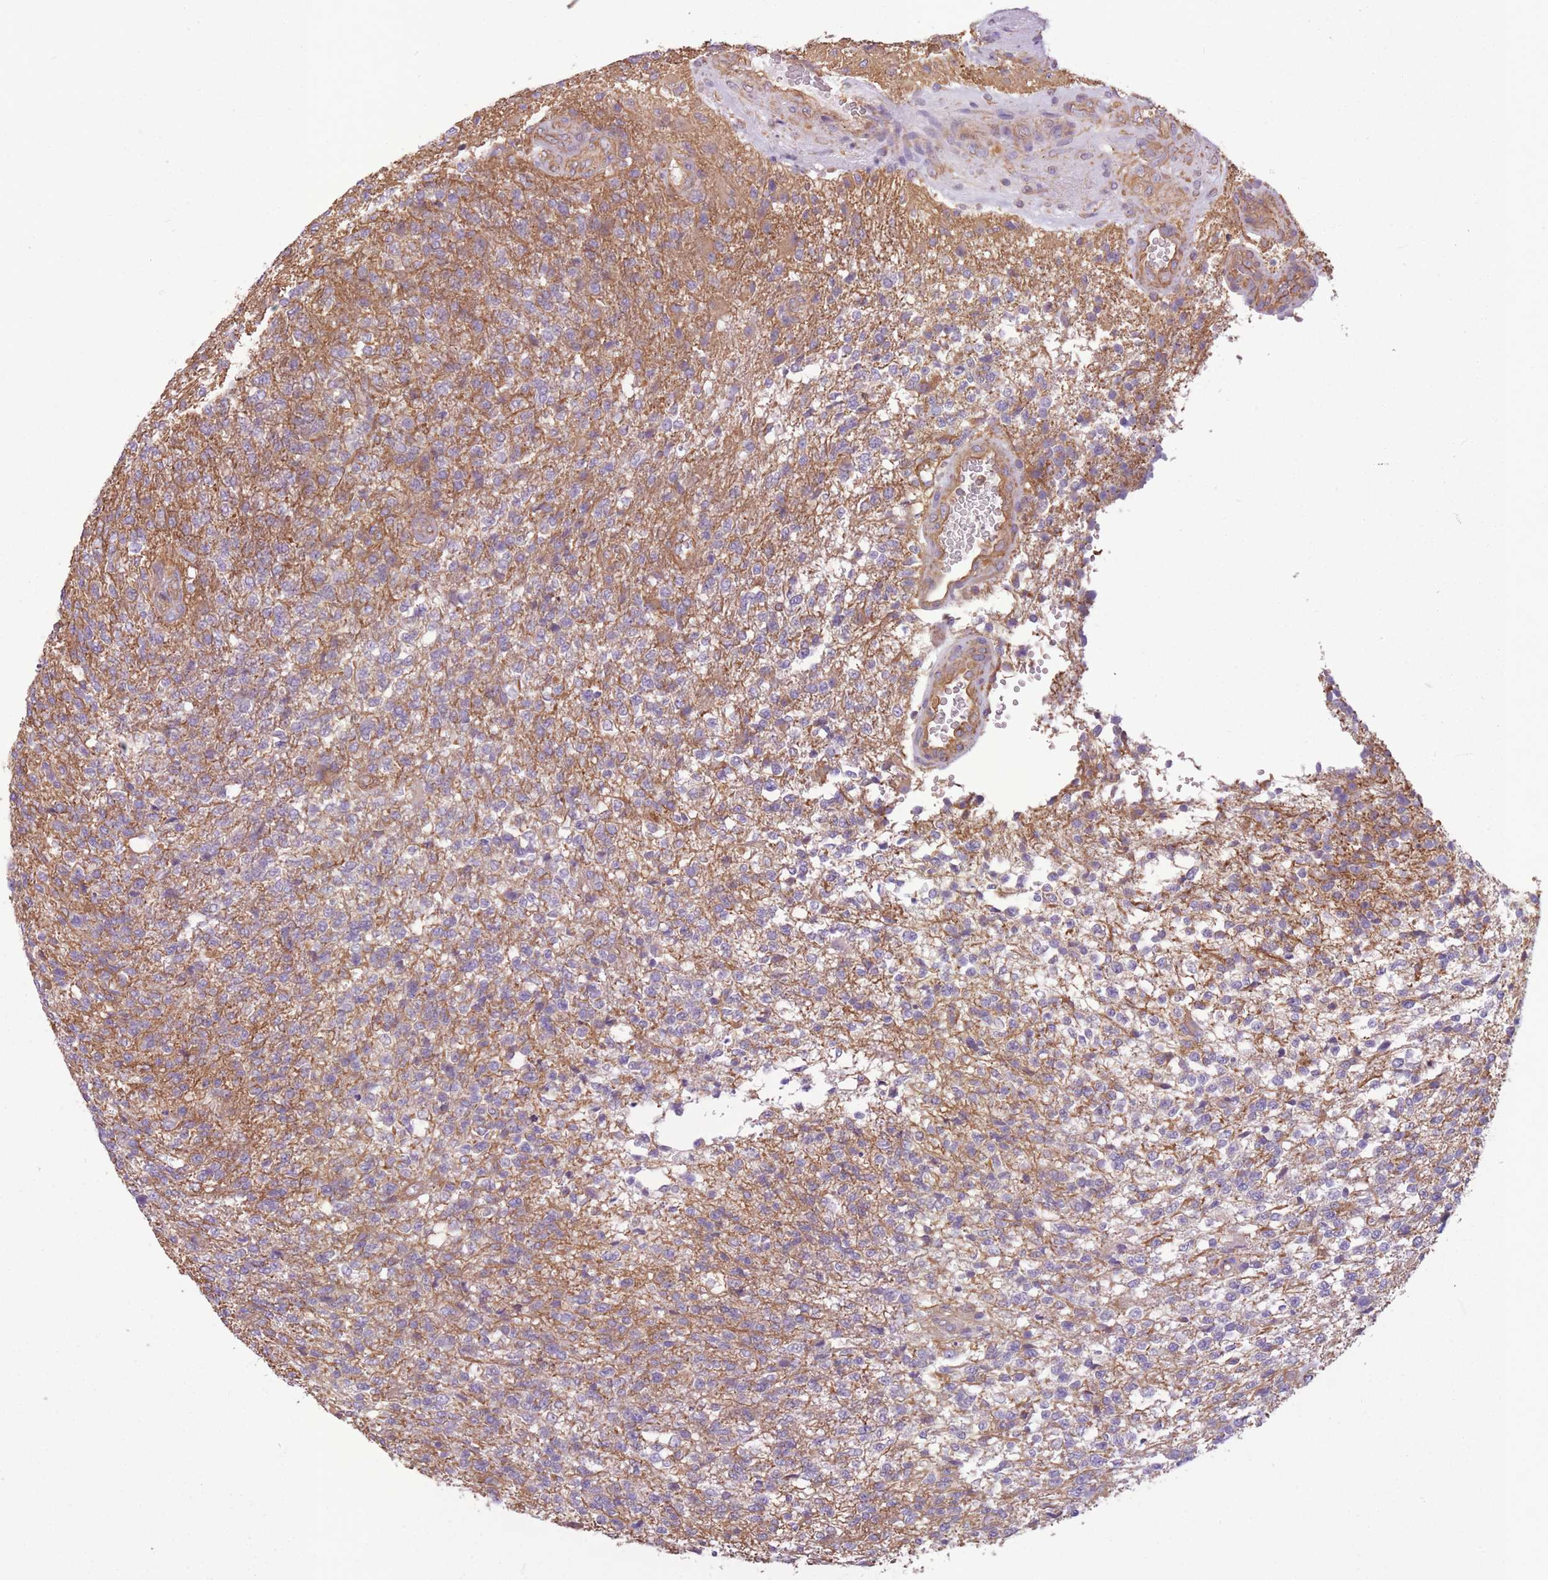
{"staining": {"intensity": "negative", "quantity": "none", "location": "none"}, "tissue": "glioma", "cell_type": "Tumor cells", "image_type": "cancer", "snomed": [{"axis": "morphology", "description": "Glioma, malignant, High grade"}, {"axis": "topography", "description": "Brain"}], "caption": "Tumor cells show no significant protein staining in malignant glioma (high-grade).", "gene": "ADD1", "patient": {"sex": "male", "age": 56}}